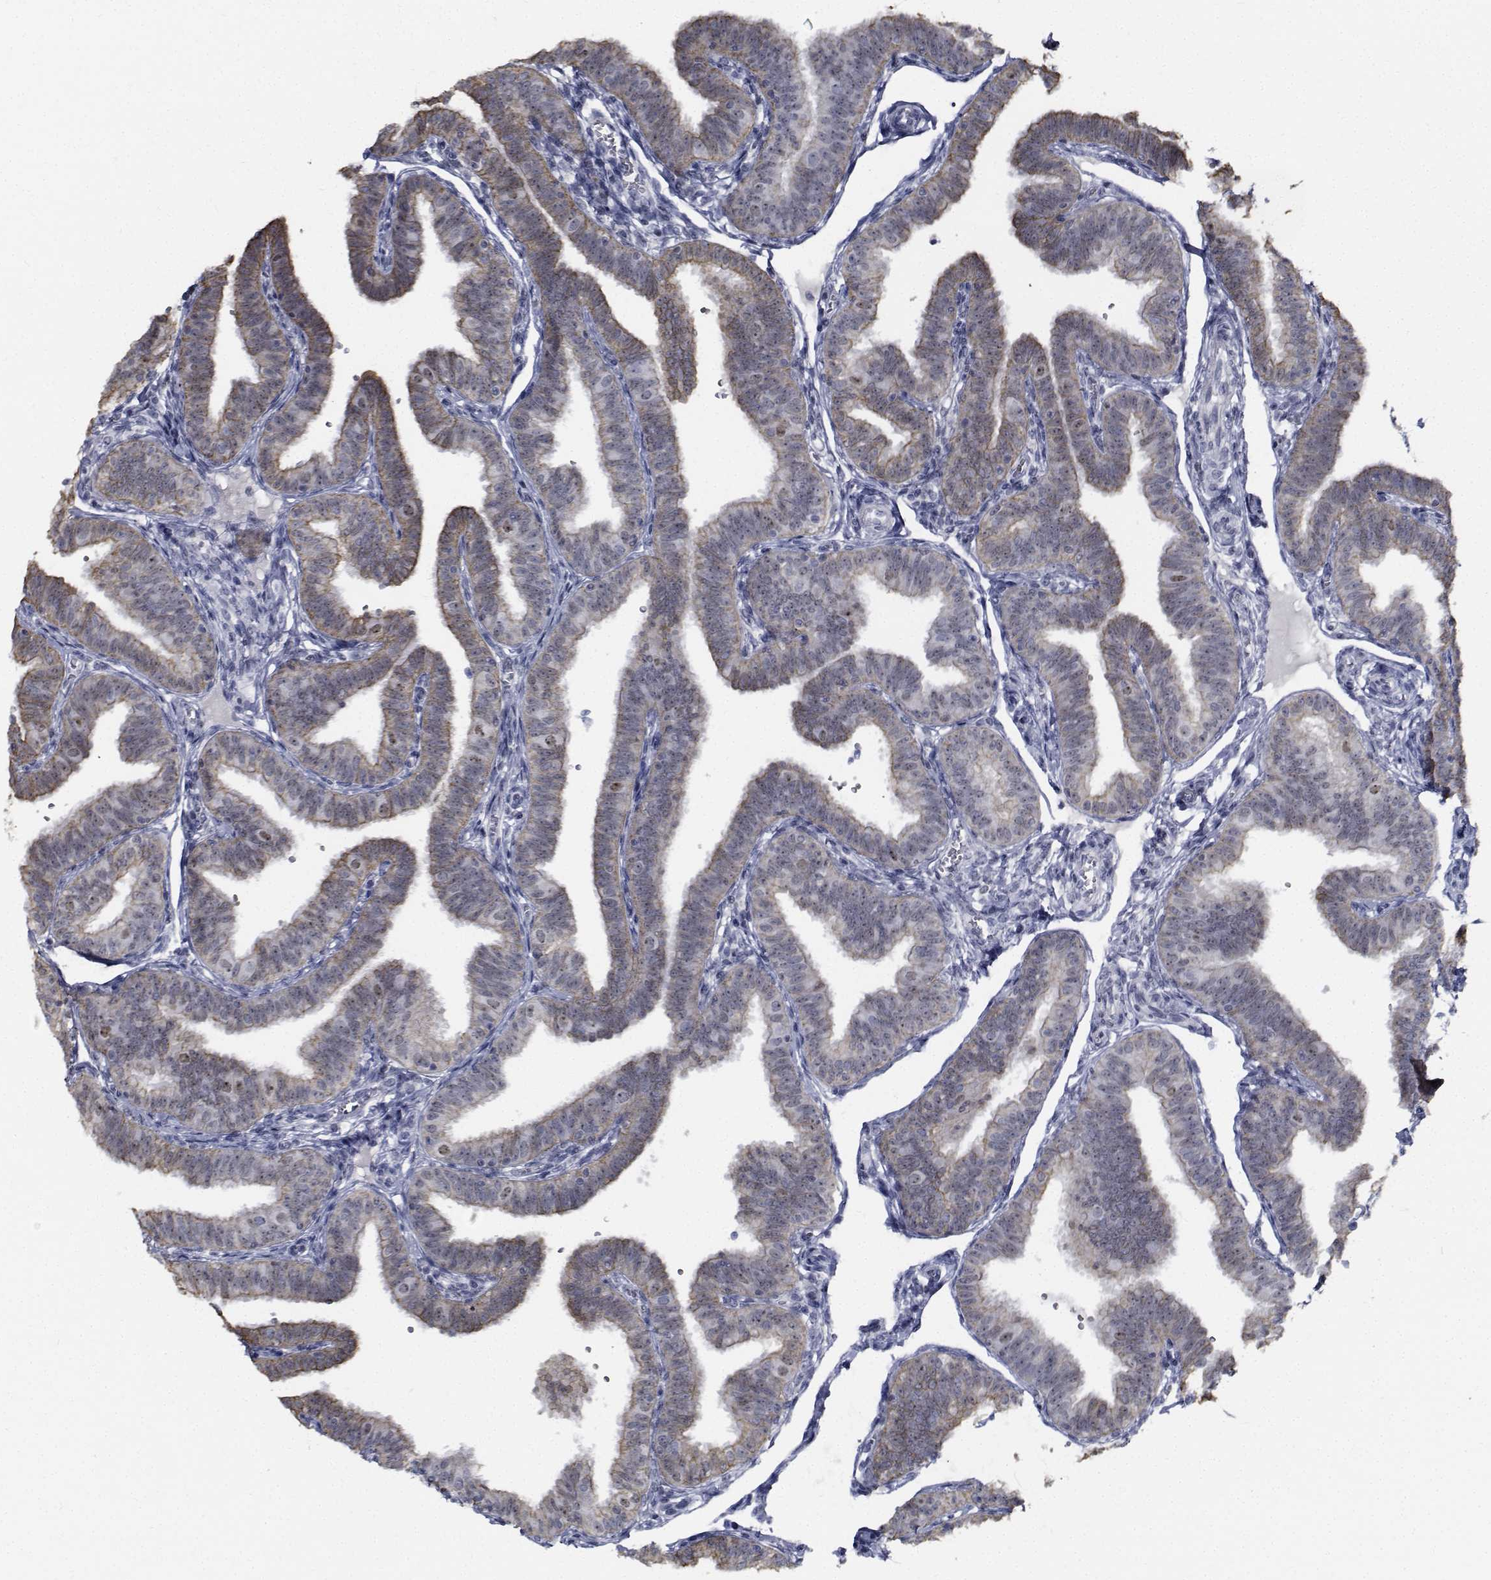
{"staining": {"intensity": "weak", "quantity": "25%-75%", "location": "cytoplasmic/membranous"}, "tissue": "fallopian tube", "cell_type": "Glandular cells", "image_type": "normal", "snomed": [{"axis": "morphology", "description": "Normal tissue, NOS"}, {"axis": "topography", "description": "Fallopian tube"}], "caption": "Protein positivity by immunohistochemistry displays weak cytoplasmic/membranous positivity in approximately 25%-75% of glandular cells in benign fallopian tube. The staining was performed using DAB to visualize the protein expression in brown, while the nuclei were stained in blue with hematoxylin (Magnification: 20x).", "gene": "NVL", "patient": {"sex": "female", "age": 25}}